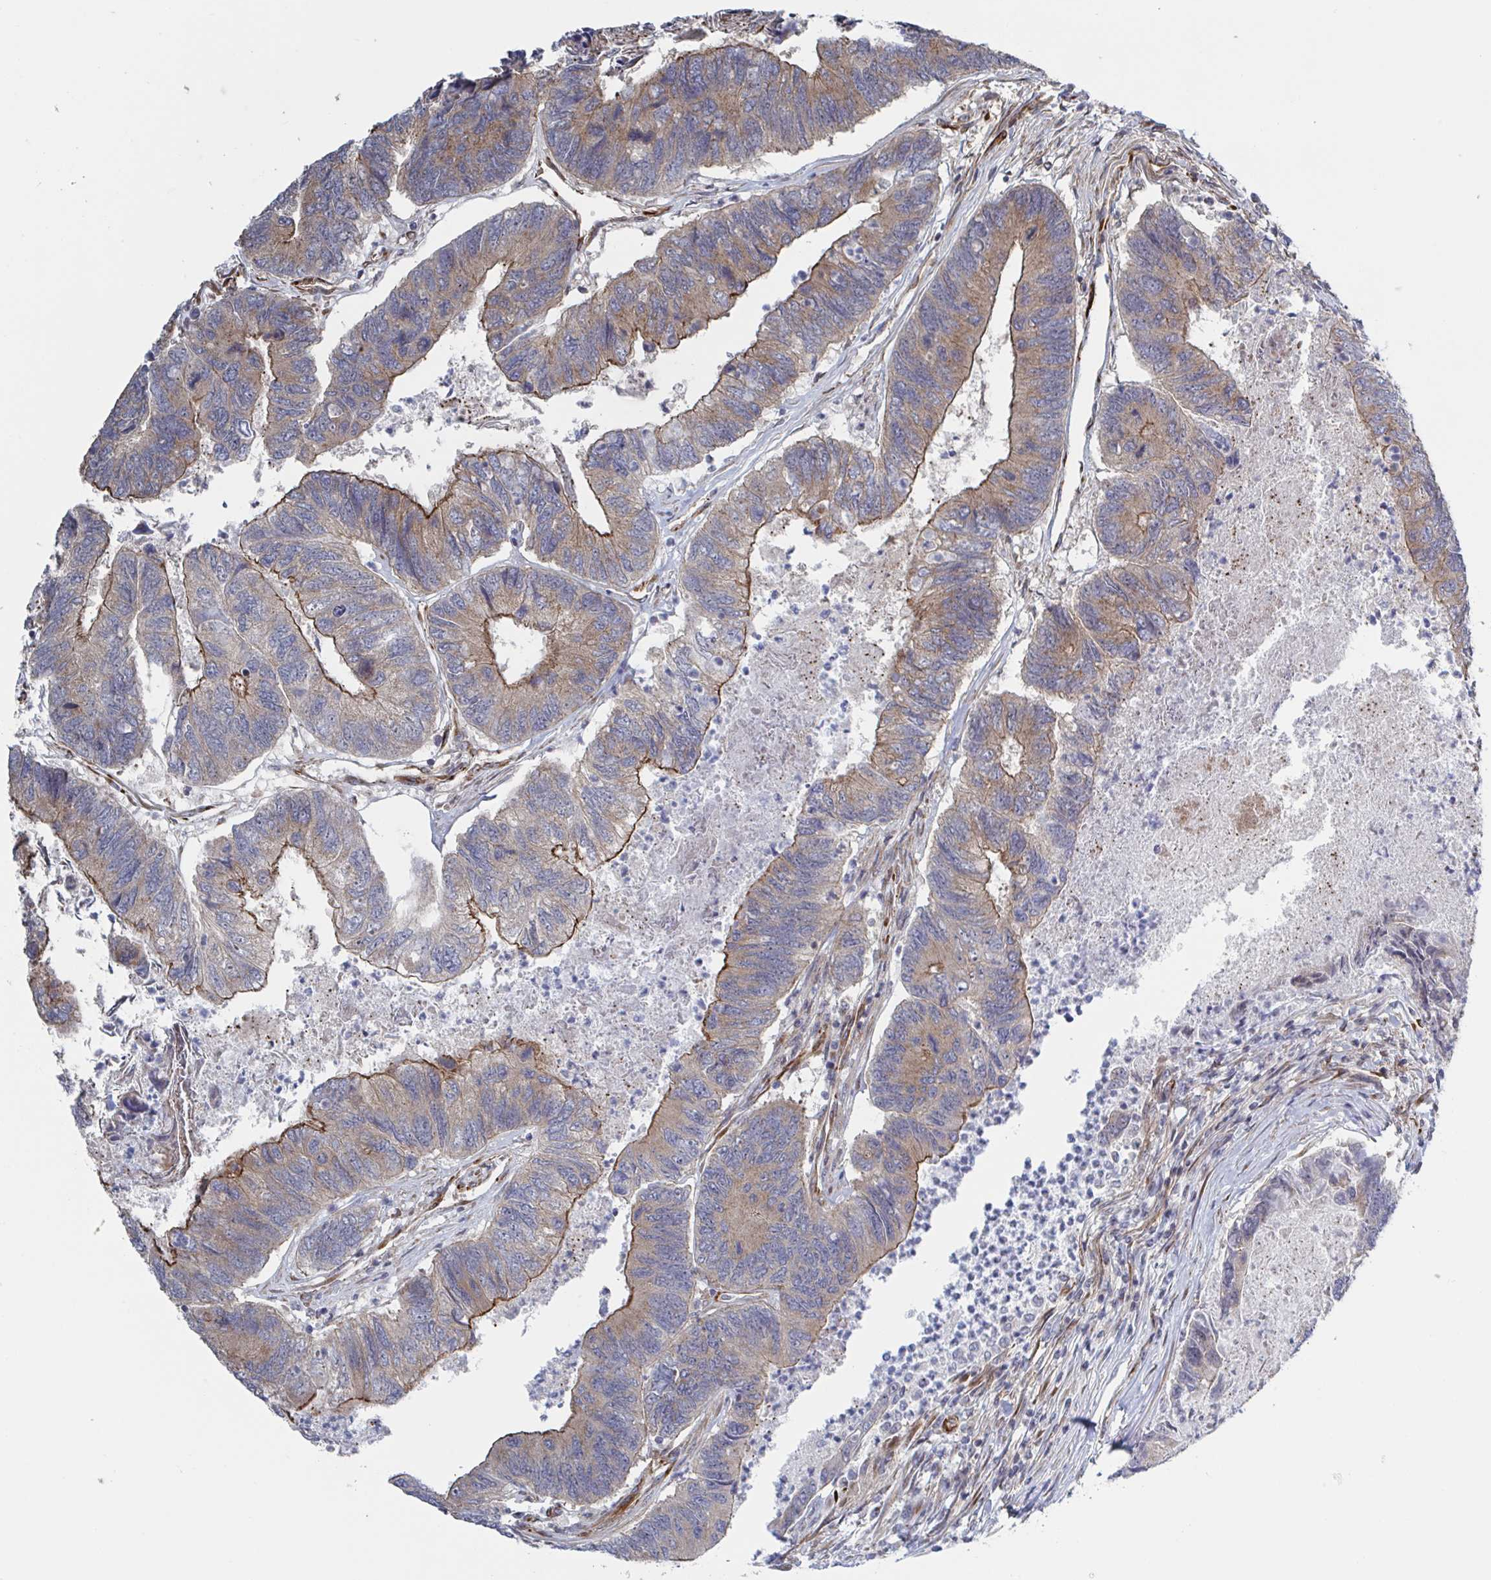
{"staining": {"intensity": "moderate", "quantity": ">75%", "location": "cytoplasmic/membranous"}, "tissue": "colorectal cancer", "cell_type": "Tumor cells", "image_type": "cancer", "snomed": [{"axis": "morphology", "description": "Adenocarcinoma, NOS"}, {"axis": "topography", "description": "Colon"}], "caption": "Immunohistochemical staining of adenocarcinoma (colorectal) shows medium levels of moderate cytoplasmic/membranous protein expression in approximately >75% of tumor cells.", "gene": "DVL3", "patient": {"sex": "female", "age": 67}}